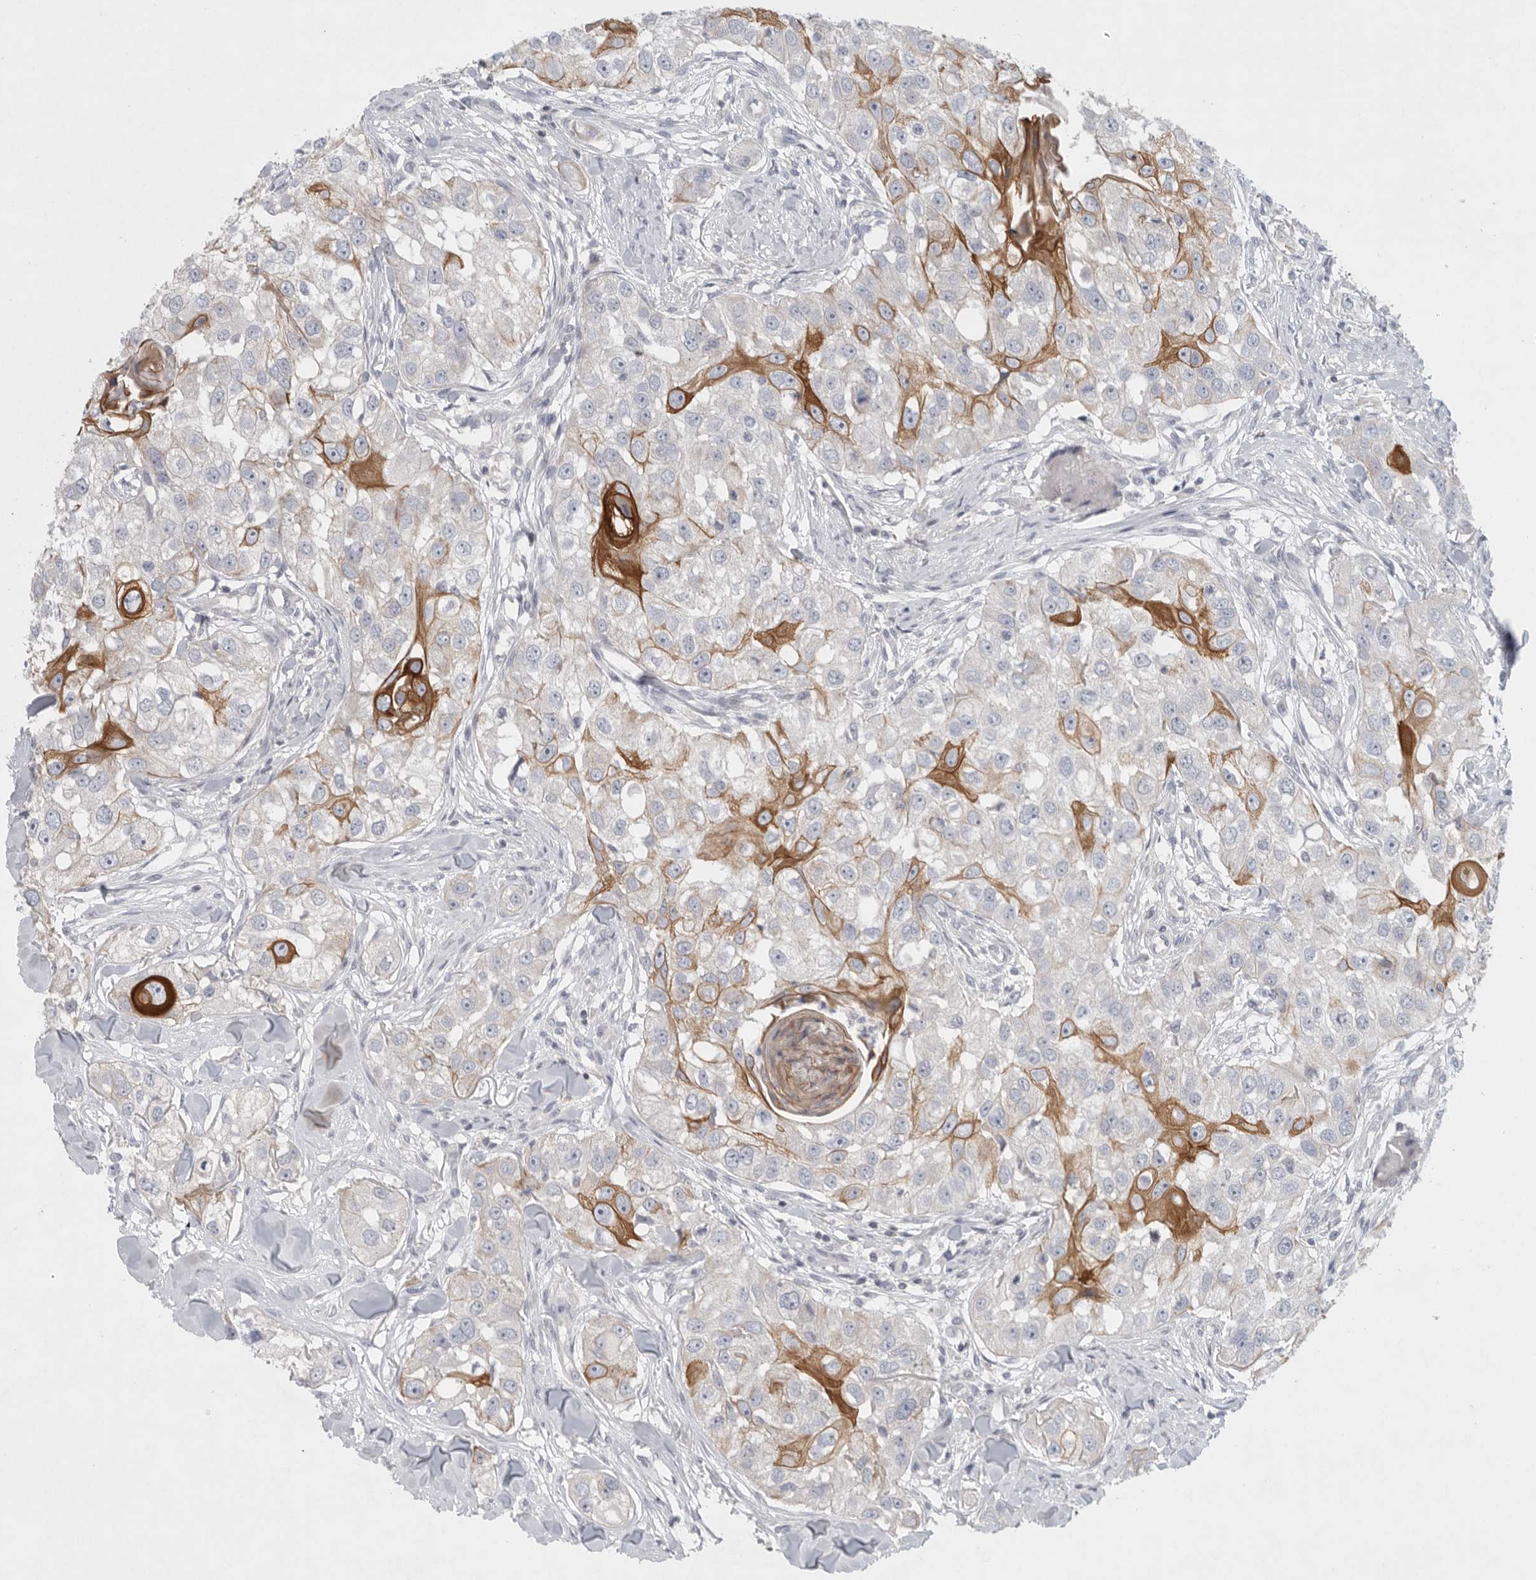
{"staining": {"intensity": "strong", "quantity": "<25%", "location": "cytoplasmic/membranous"}, "tissue": "head and neck cancer", "cell_type": "Tumor cells", "image_type": "cancer", "snomed": [{"axis": "morphology", "description": "Normal tissue, NOS"}, {"axis": "morphology", "description": "Squamous cell carcinoma, NOS"}, {"axis": "topography", "description": "Skeletal muscle"}, {"axis": "topography", "description": "Head-Neck"}], "caption": "Immunohistochemical staining of head and neck cancer (squamous cell carcinoma) exhibits strong cytoplasmic/membranous protein expression in approximately <25% of tumor cells.", "gene": "TMEM69", "patient": {"sex": "male", "age": 51}}